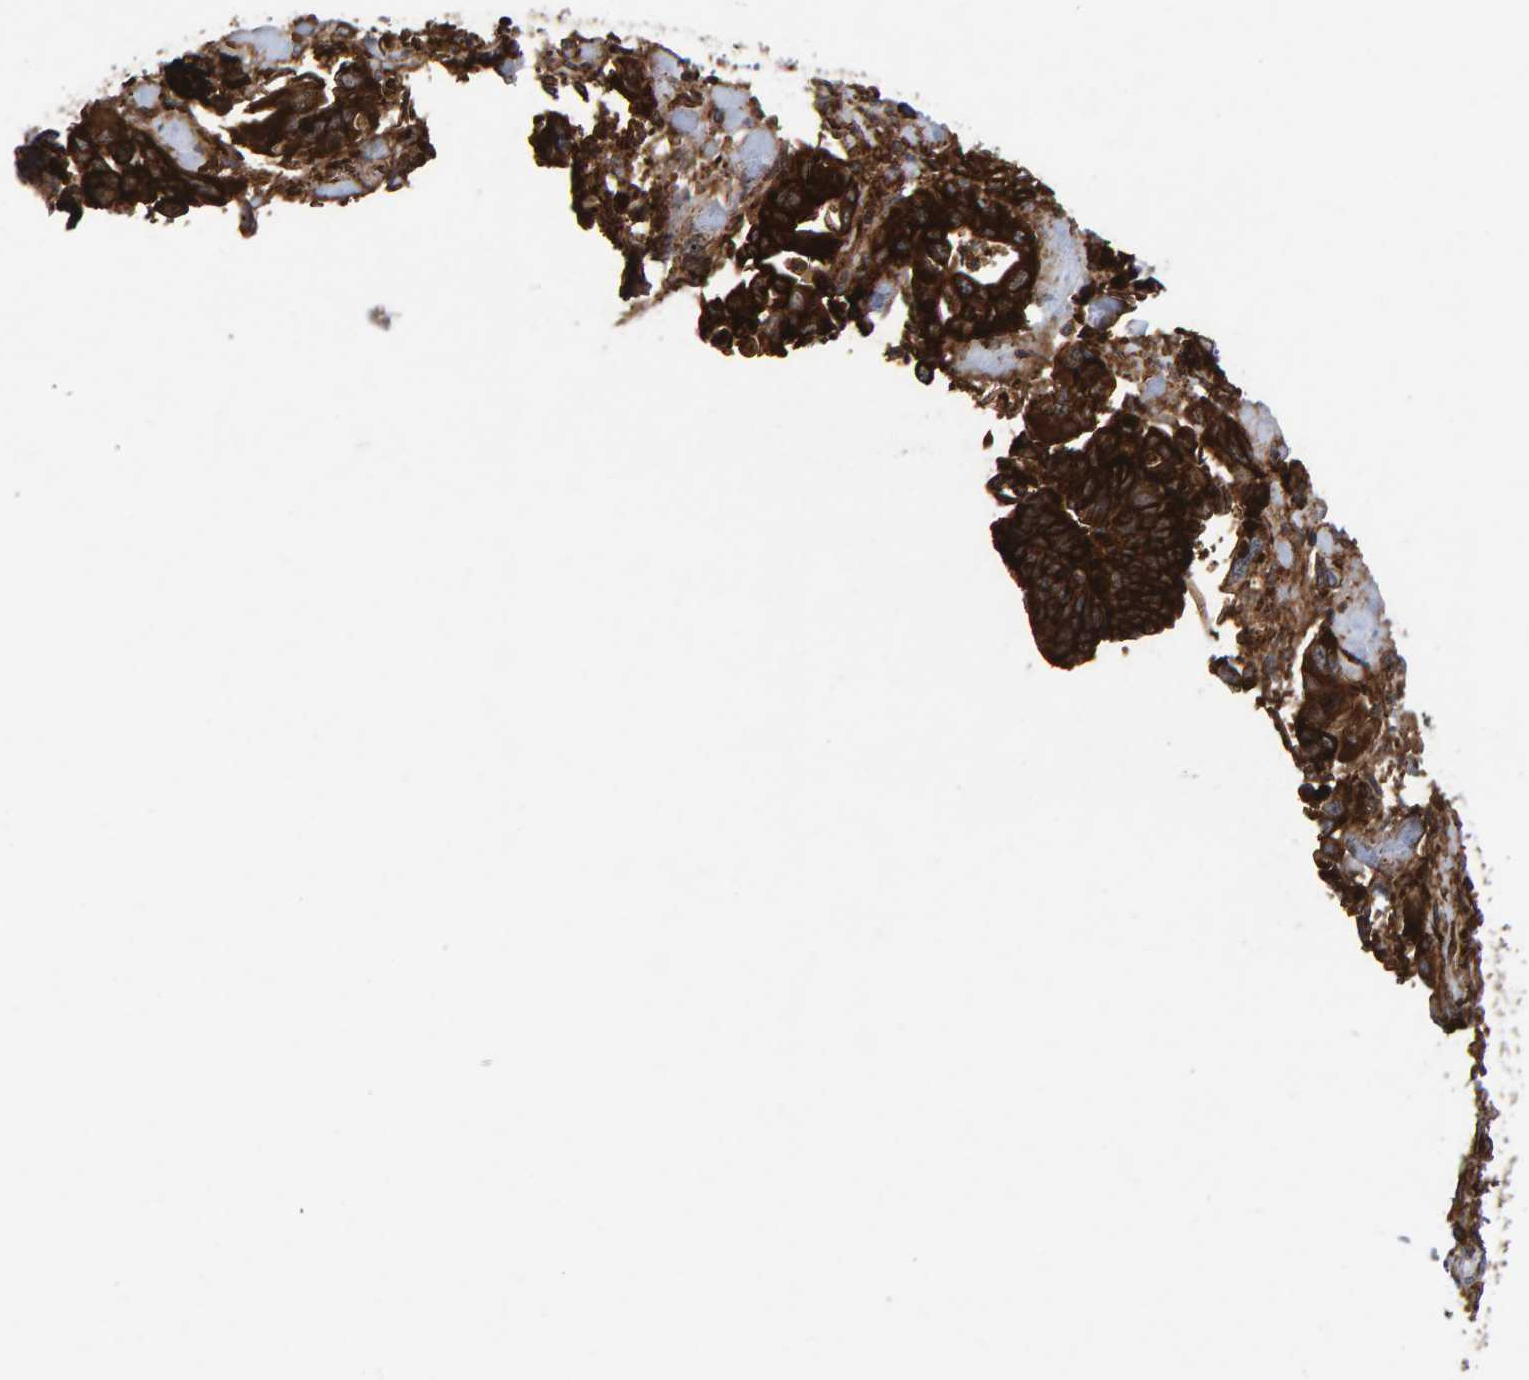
{"staining": {"intensity": "strong", "quantity": ">75%", "location": "cytoplasmic/membranous"}, "tissue": "pancreatic cancer", "cell_type": "Tumor cells", "image_type": "cancer", "snomed": [{"axis": "morphology", "description": "Adenocarcinoma, NOS"}, {"axis": "topography", "description": "Pancreas"}], "caption": "Pancreatic cancer stained with a protein marker displays strong staining in tumor cells.", "gene": "MVP", "patient": {"sex": "male", "age": 77}}